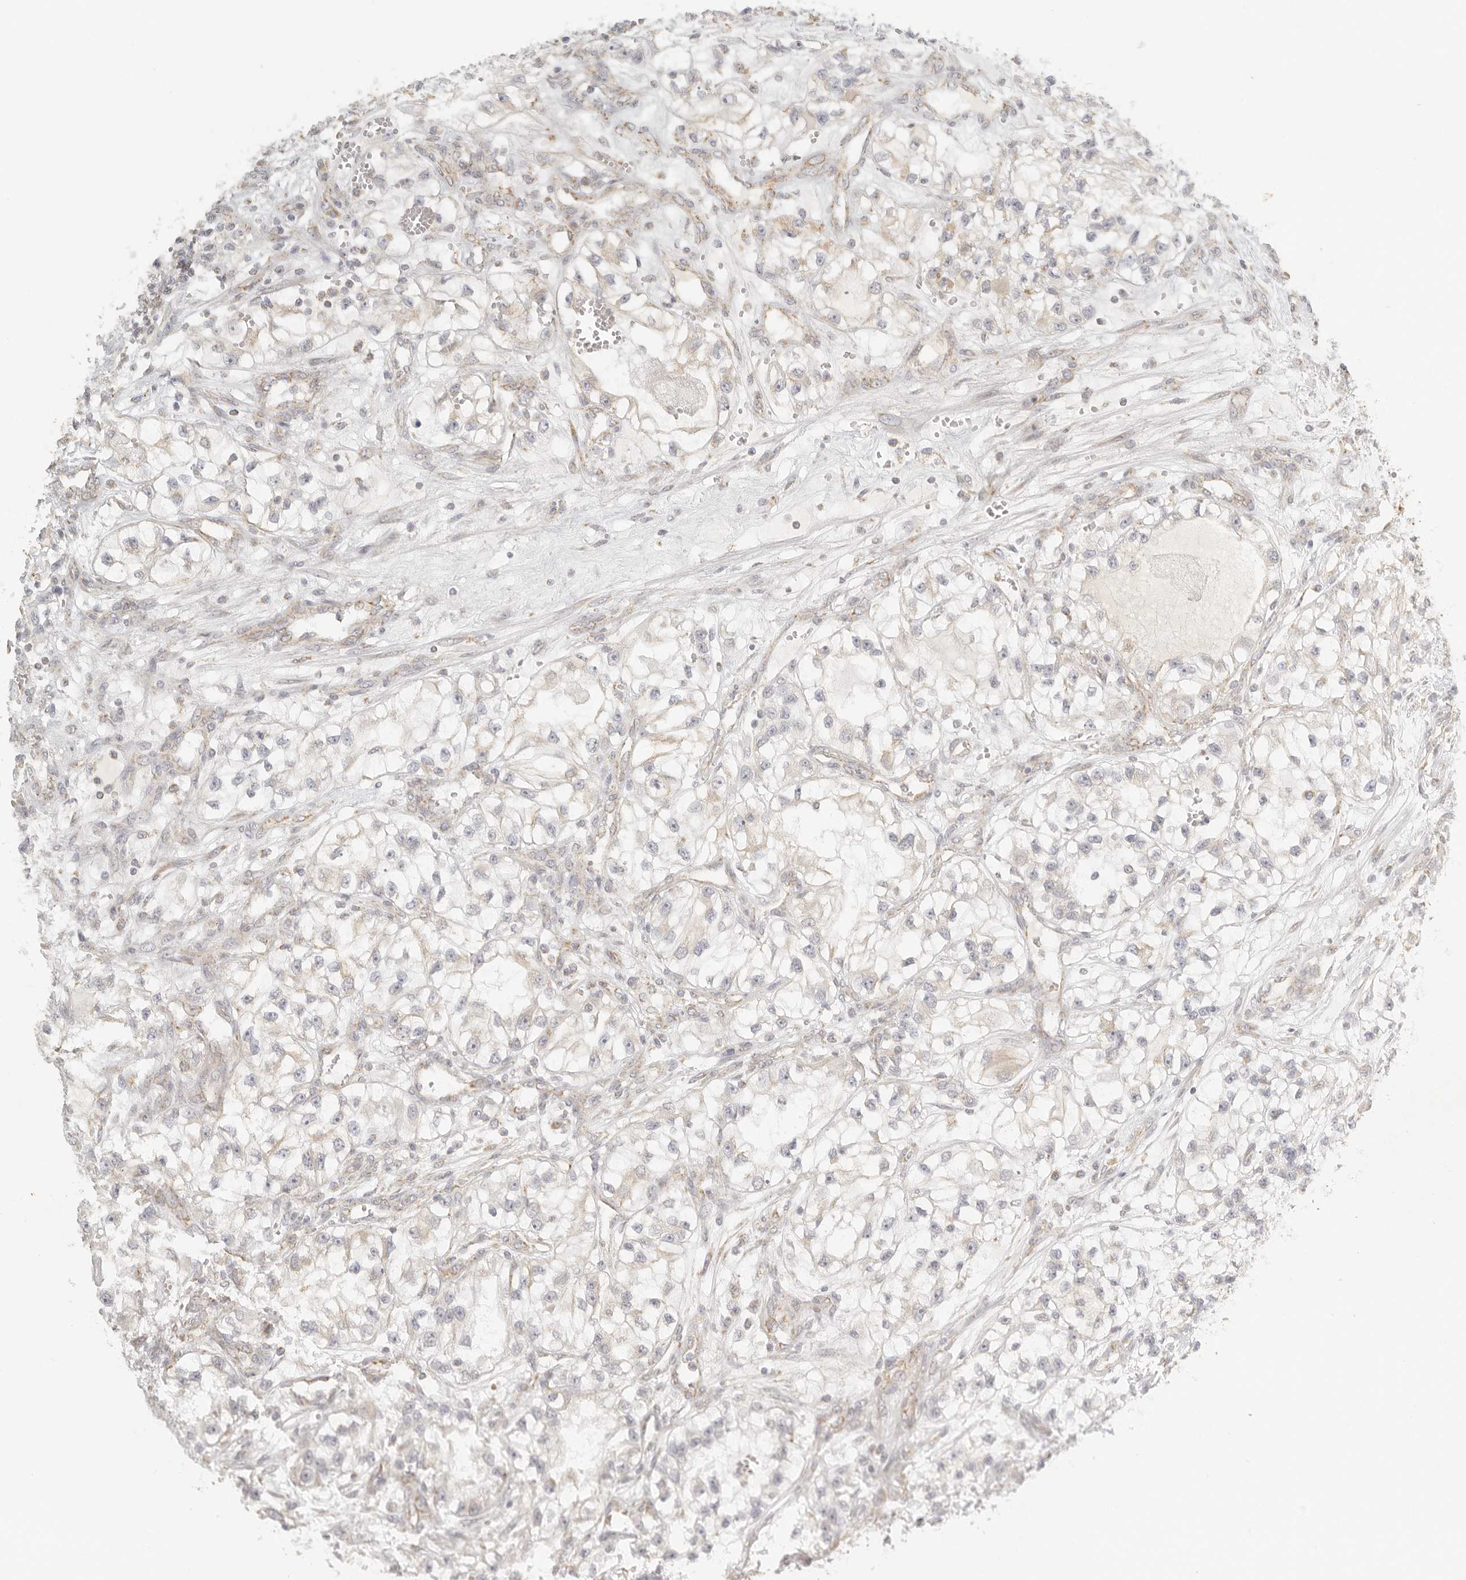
{"staining": {"intensity": "weak", "quantity": "25%-75%", "location": "cytoplasmic/membranous"}, "tissue": "renal cancer", "cell_type": "Tumor cells", "image_type": "cancer", "snomed": [{"axis": "morphology", "description": "Adenocarcinoma, NOS"}, {"axis": "topography", "description": "Kidney"}], "caption": "About 25%-75% of tumor cells in renal cancer reveal weak cytoplasmic/membranous protein staining as visualized by brown immunohistochemical staining.", "gene": "KDF1", "patient": {"sex": "female", "age": 57}}